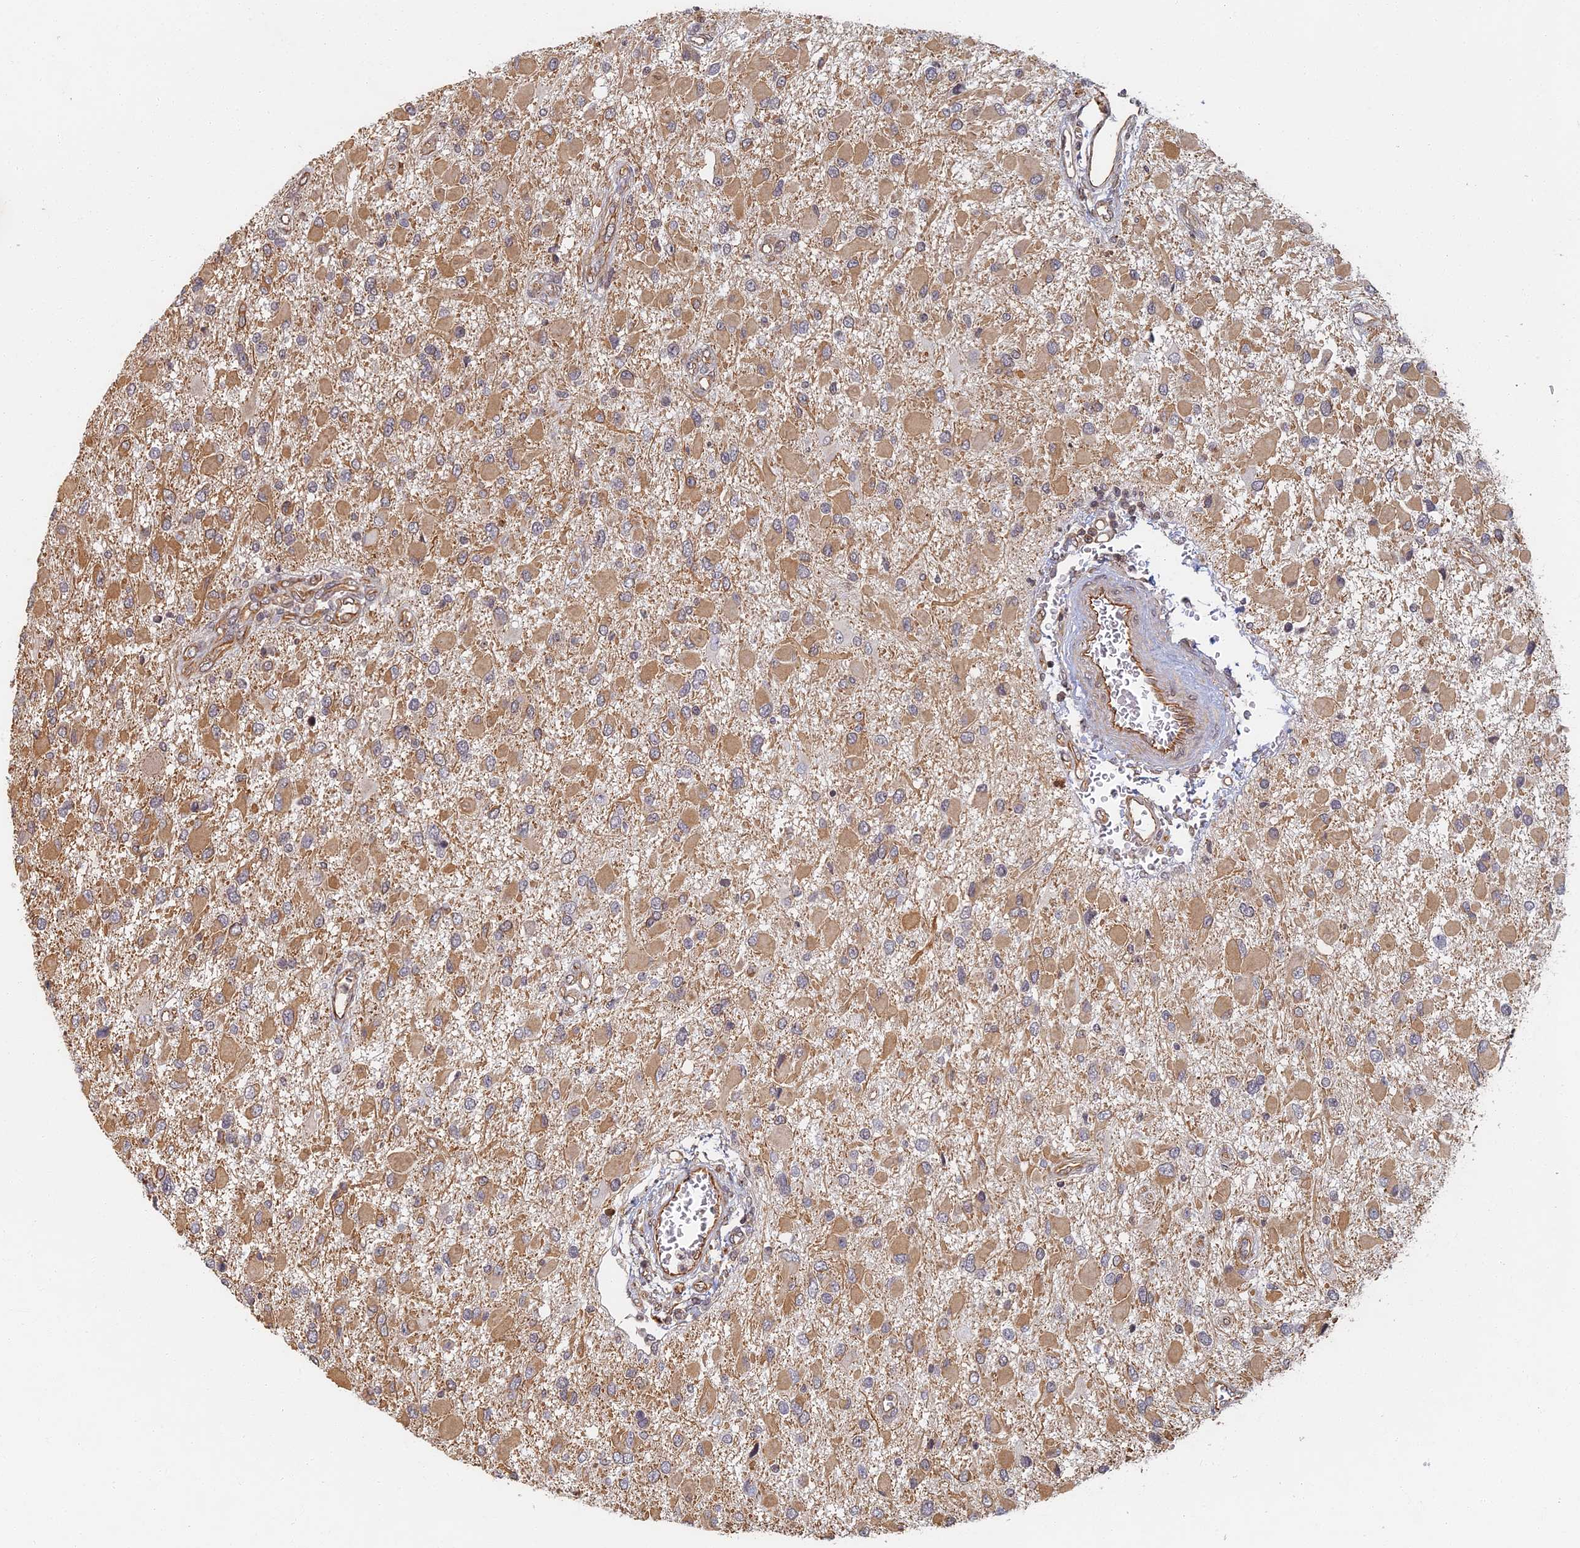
{"staining": {"intensity": "moderate", "quantity": ">75%", "location": "cytoplasmic/membranous"}, "tissue": "glioma", "cell_type": "Tumor cells", "image_type": "cancer", "snomed": [{"axis": "morphology", "description": "Glioma, malignant, High grade"}, {"axis": "topography", "description": "Brain"}], "caption": "The image exhibits immunohistochemical staining of glioma. There is moderate cytoplasmic/membranous staining is appreciated in about >75% of tumor cells.", "gene": "ABCB10", "patient": {"sex": "male", "age": 53}}